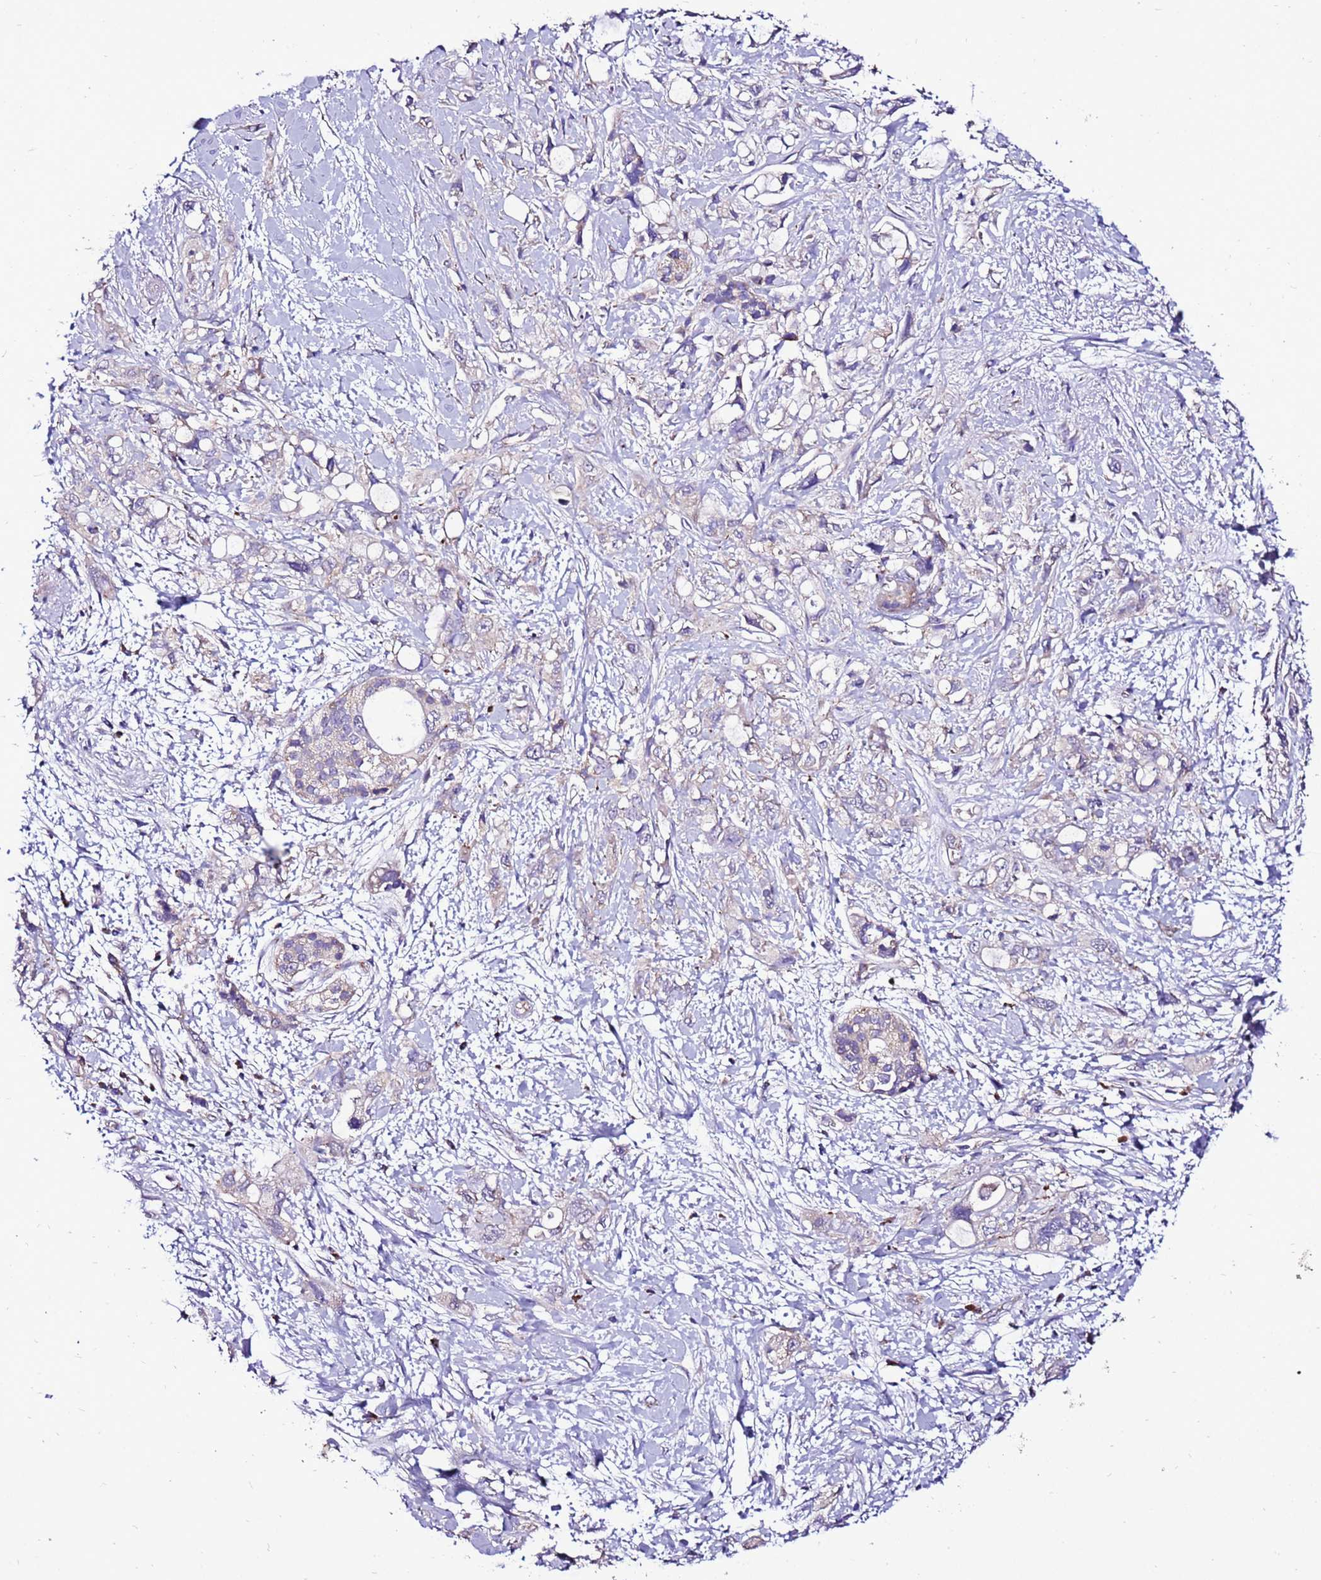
{"staining": {"intensity": "weak", "quantity": "<25%", "location": "cytoplasmic/membranous"}, "tissue": "pancreatic cancer", "cell_type": "Tumor cells", "image_type": "cancer", "snomed": [{"axis": "morphology", "description": "Adenocarcinoma, NOS"}, {"axis": "topography", "description": "Pancreas"}], "caption": "A micrograph of pancreatic adenocarcinoma stained for a protein demonstrates no brown staining in tumor cells.", "gene": "TMEM106C", "patient": {"sex": "female", "age": 56}}